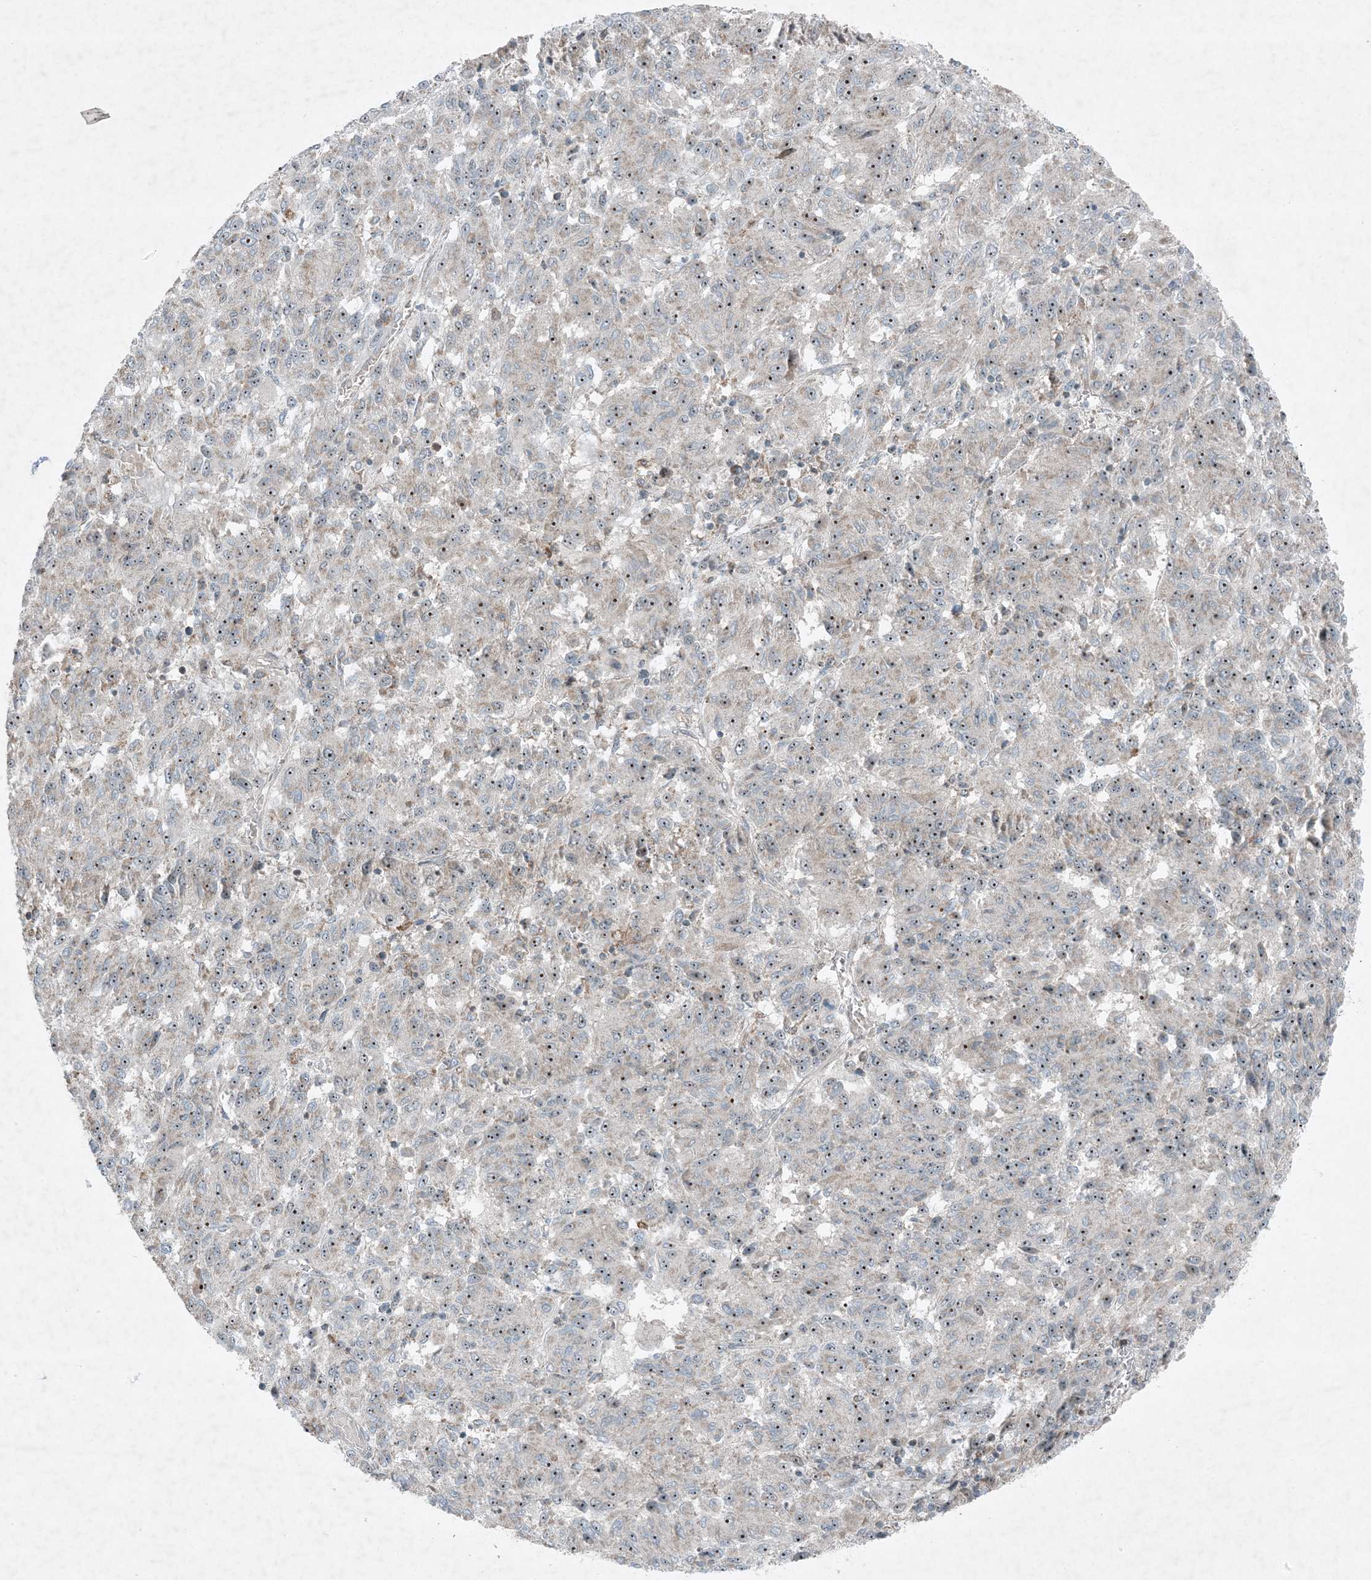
{"staining": {"intensity": "moderate", "quantity": ">75%", "location": "nuclear"}, "tissue": "melanoma", "cell_type": "Tumor cells", "image_type": "cancer", "snomed": [{"axis": "morphology", "description": "Malignant melanoma, Metastatic site"}, {"axis": "topography", "description": "Lung"}], "caption": "About >75% of tumor cells in melanoma reveal moderate nuclear protein expression as visualized by brown immunohistochemical staining.", "gene": "MITD1", "patient": {"sex": "male", "age": 64}}